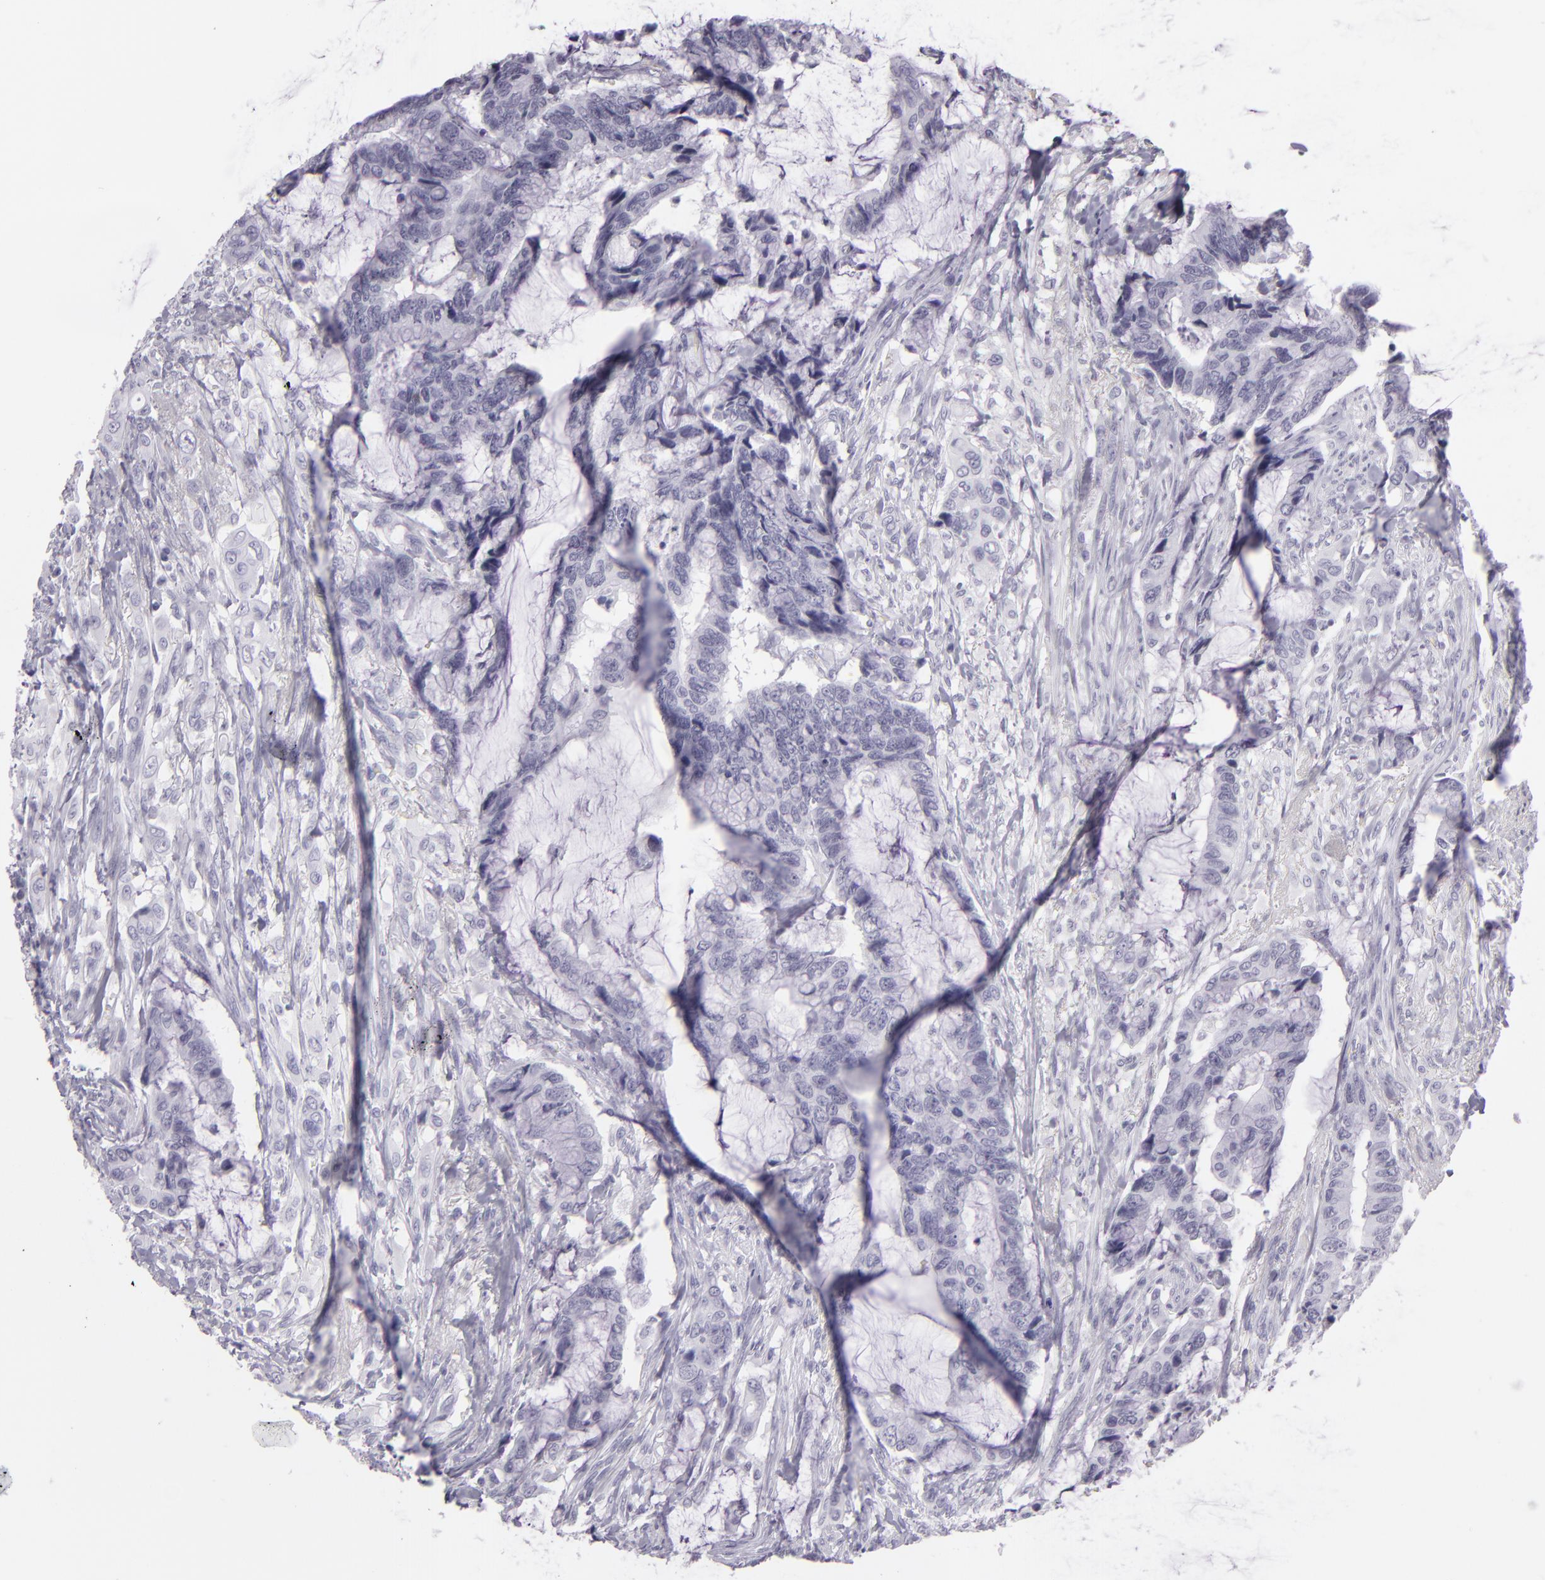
{"staining": {"intensity": "negative", "quantity": "none", "location": "none"}, "tissue": "colorectal cancer", "cell_type": "Tumor cells", "image_type": "cancer", "snomed": [{"axis": "morphology", "description": "Adenocarcinoma, NOS"}, {"axis": "topography", "description": "Rectum"}], "caption": "High power microscopy histopathology image of an immunohistochemistry micrograph of colorectal adenocarcinoma, revealing no significant staining in tumor cells. (DAB (3,3'-diaminobenzidine) IHC visualized using brightfield microscopy, high magnification).", "gene": "MCM3", "patient": {"sex": "female", "age": 59}}